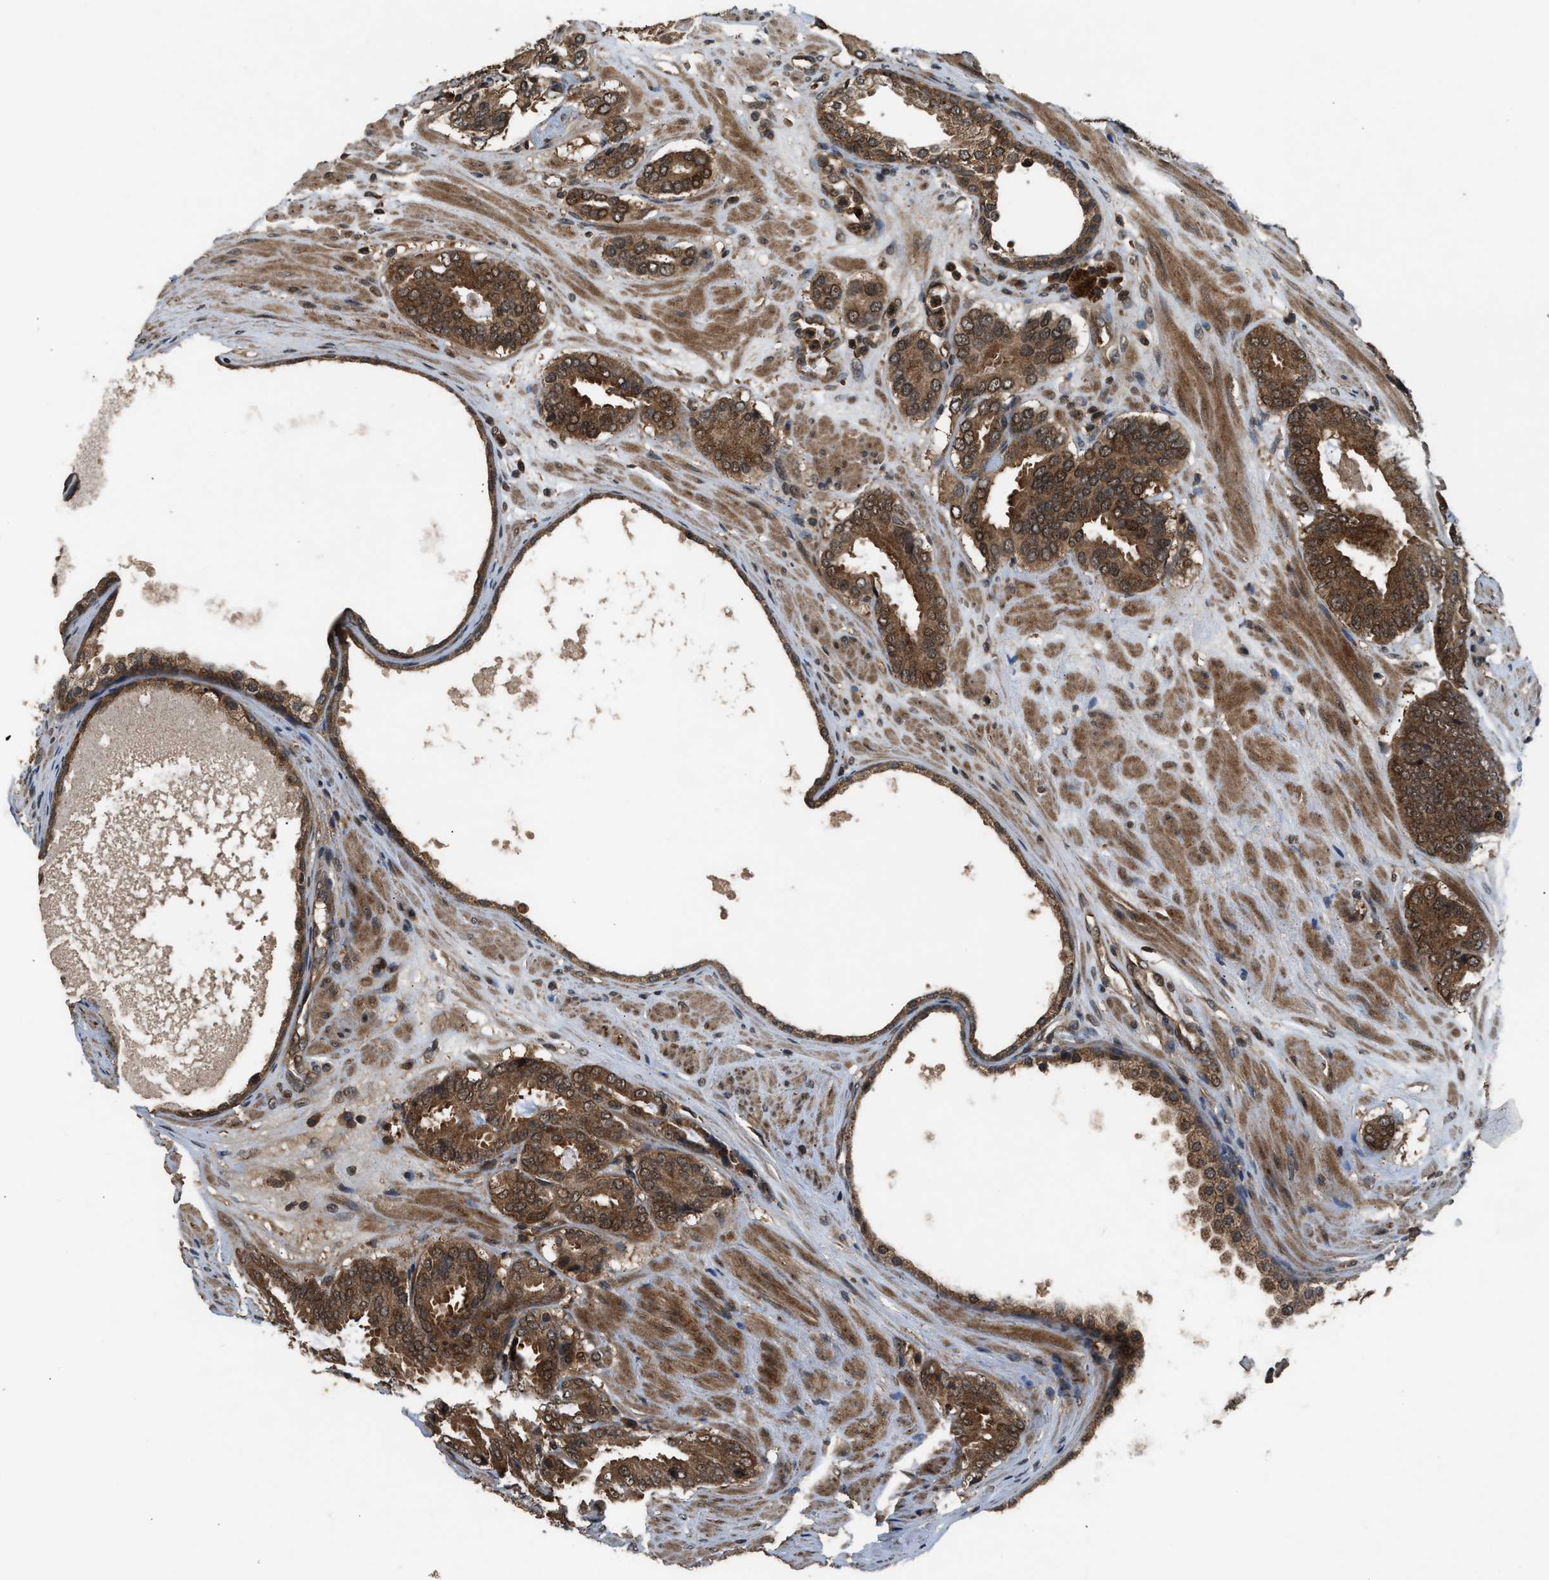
{"staining": {"intensity": "strong", "quantity": ">75%", "location": "cytoplasmic/membranous"}, "tissue": "prostate cancer", "cell_type": "Tumor cells", "image_type": "cancer", "snomed": [{"axis": "morphology", "description": "Adenocarcinoma, Low grade"}, {"axis": "topography", "description": "Prostate"}], "caption": "Immunohistochemical staining of prostate adenocarcinoma (low-grade) reveals high levels of strong cytoplasmic/membranous positivity in approximately >75% of tumor cells.", "gene": "RPS6KB1", "patient": {"sex": "male", "age": 69}}